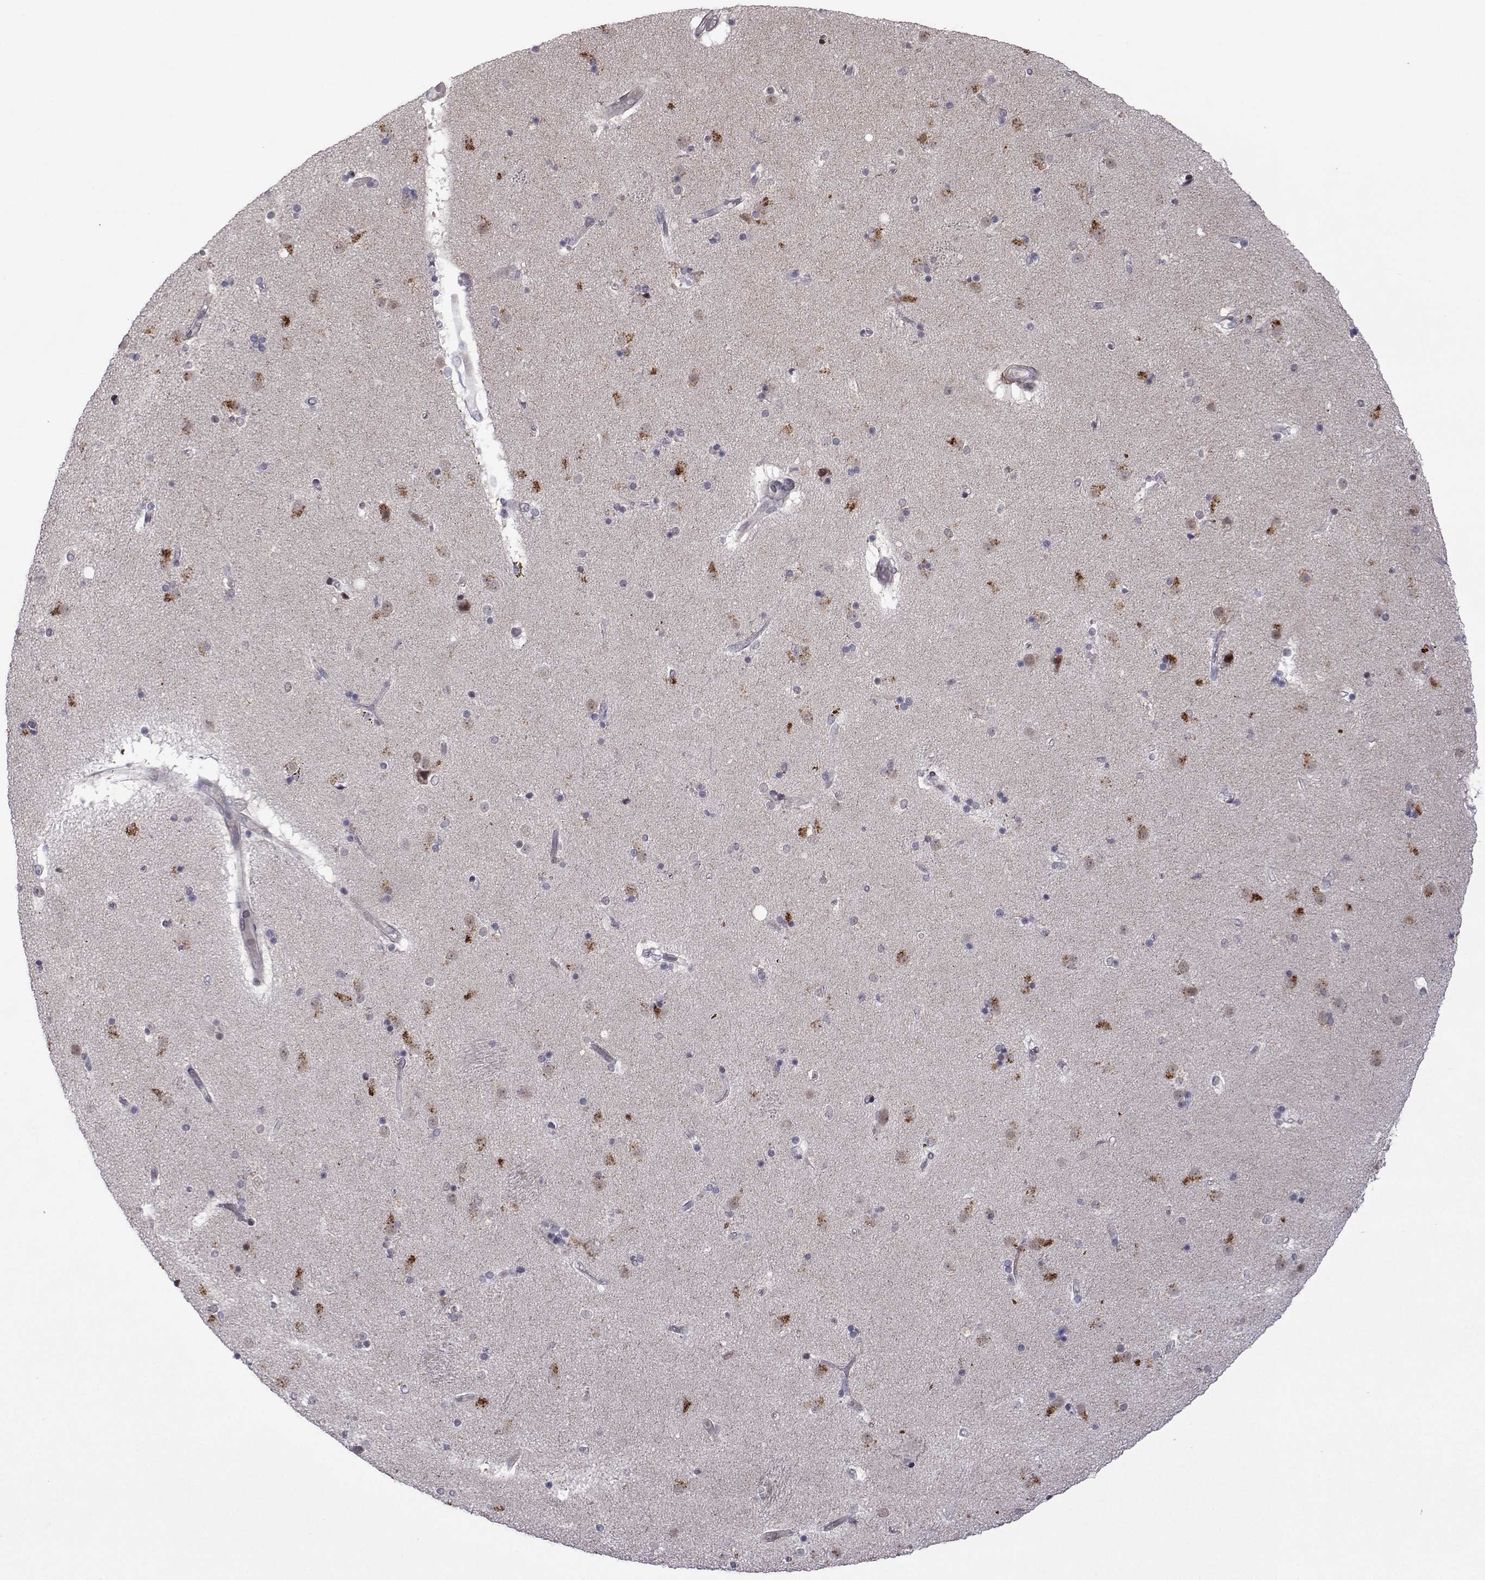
{"staining": {"intensity": "negative", "quantity": "none", "location": "none"}, "tissue": "caudate", "cell_type": "Glial cells", "image_type": "normal", "snomed": [{"axis": "morphology", "description": "Normal tissue, NOS"}, {"axis": "topography", "description": "Lateral ventricle wall"}], "caption": "This is an immunohistochemistry (IHC) histopathology image of benign human caudate. There is no staining in glial cells.", "gene": "EFCAB3", "patient": {"sex": "female", "age": 71}}